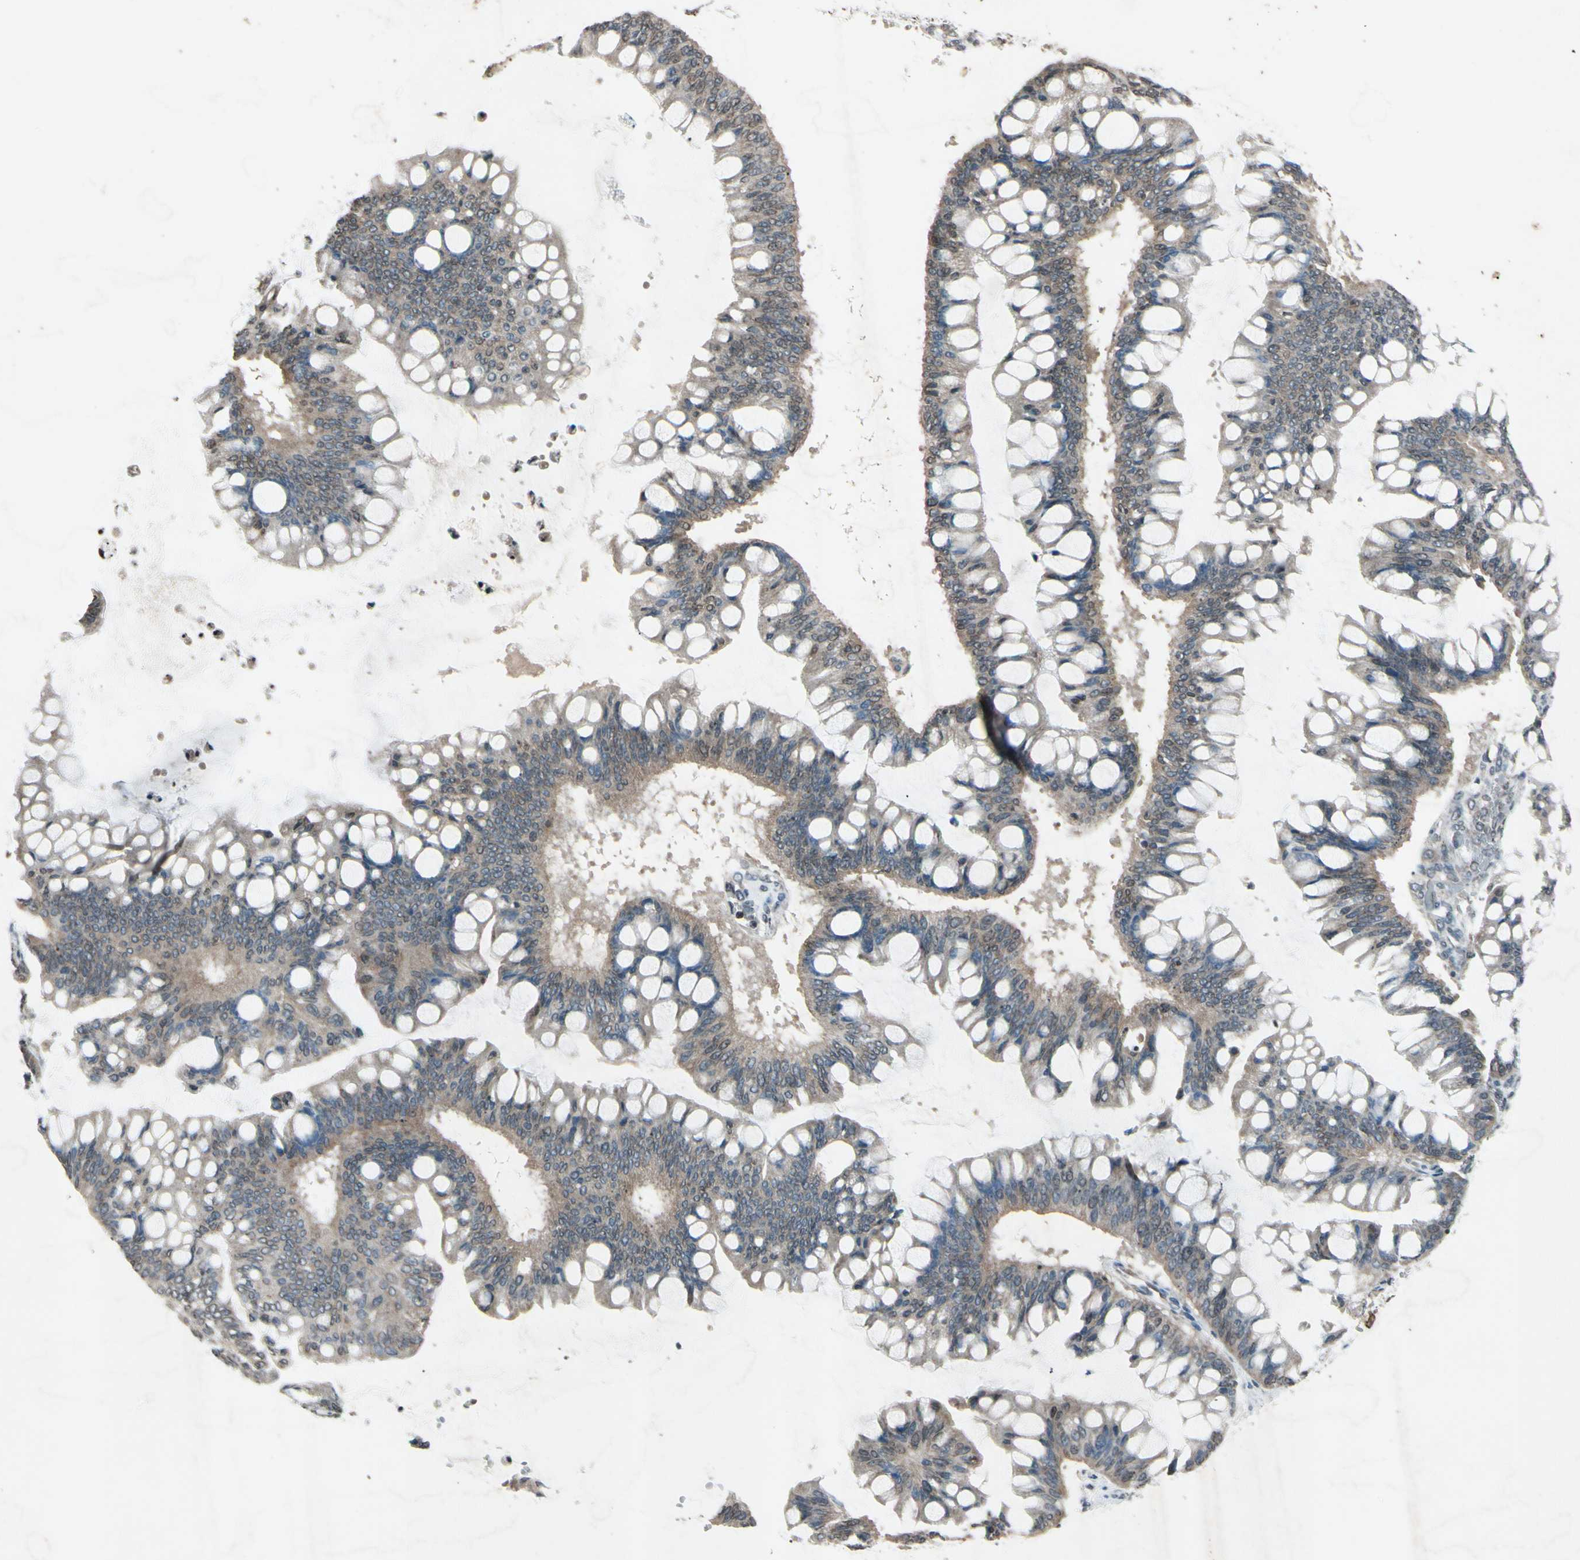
{"staining": {"intensity": "weak", "quantity": ">75%", "location": "cytoplasmic/membranous"}, "tissue": "ovarian cancer", "cell_type": "Tumor cells", "image_type": "cancer", "snomed": [{"axis": "morphology", "description": "Cystadenocarcinoma, mucinous, NOS"}, {"axis": "topography", "description": "Ovary"}], "caption": "Immunohistochemical staining of human mucinous cystadenocarcinoma (ovarian) reveals low levels of weak cytoplasmic/membranous staining in approximately >75% of tumor cells.", "gene": "CLDN11", "patient": {"sex": "female", "age": 73}}